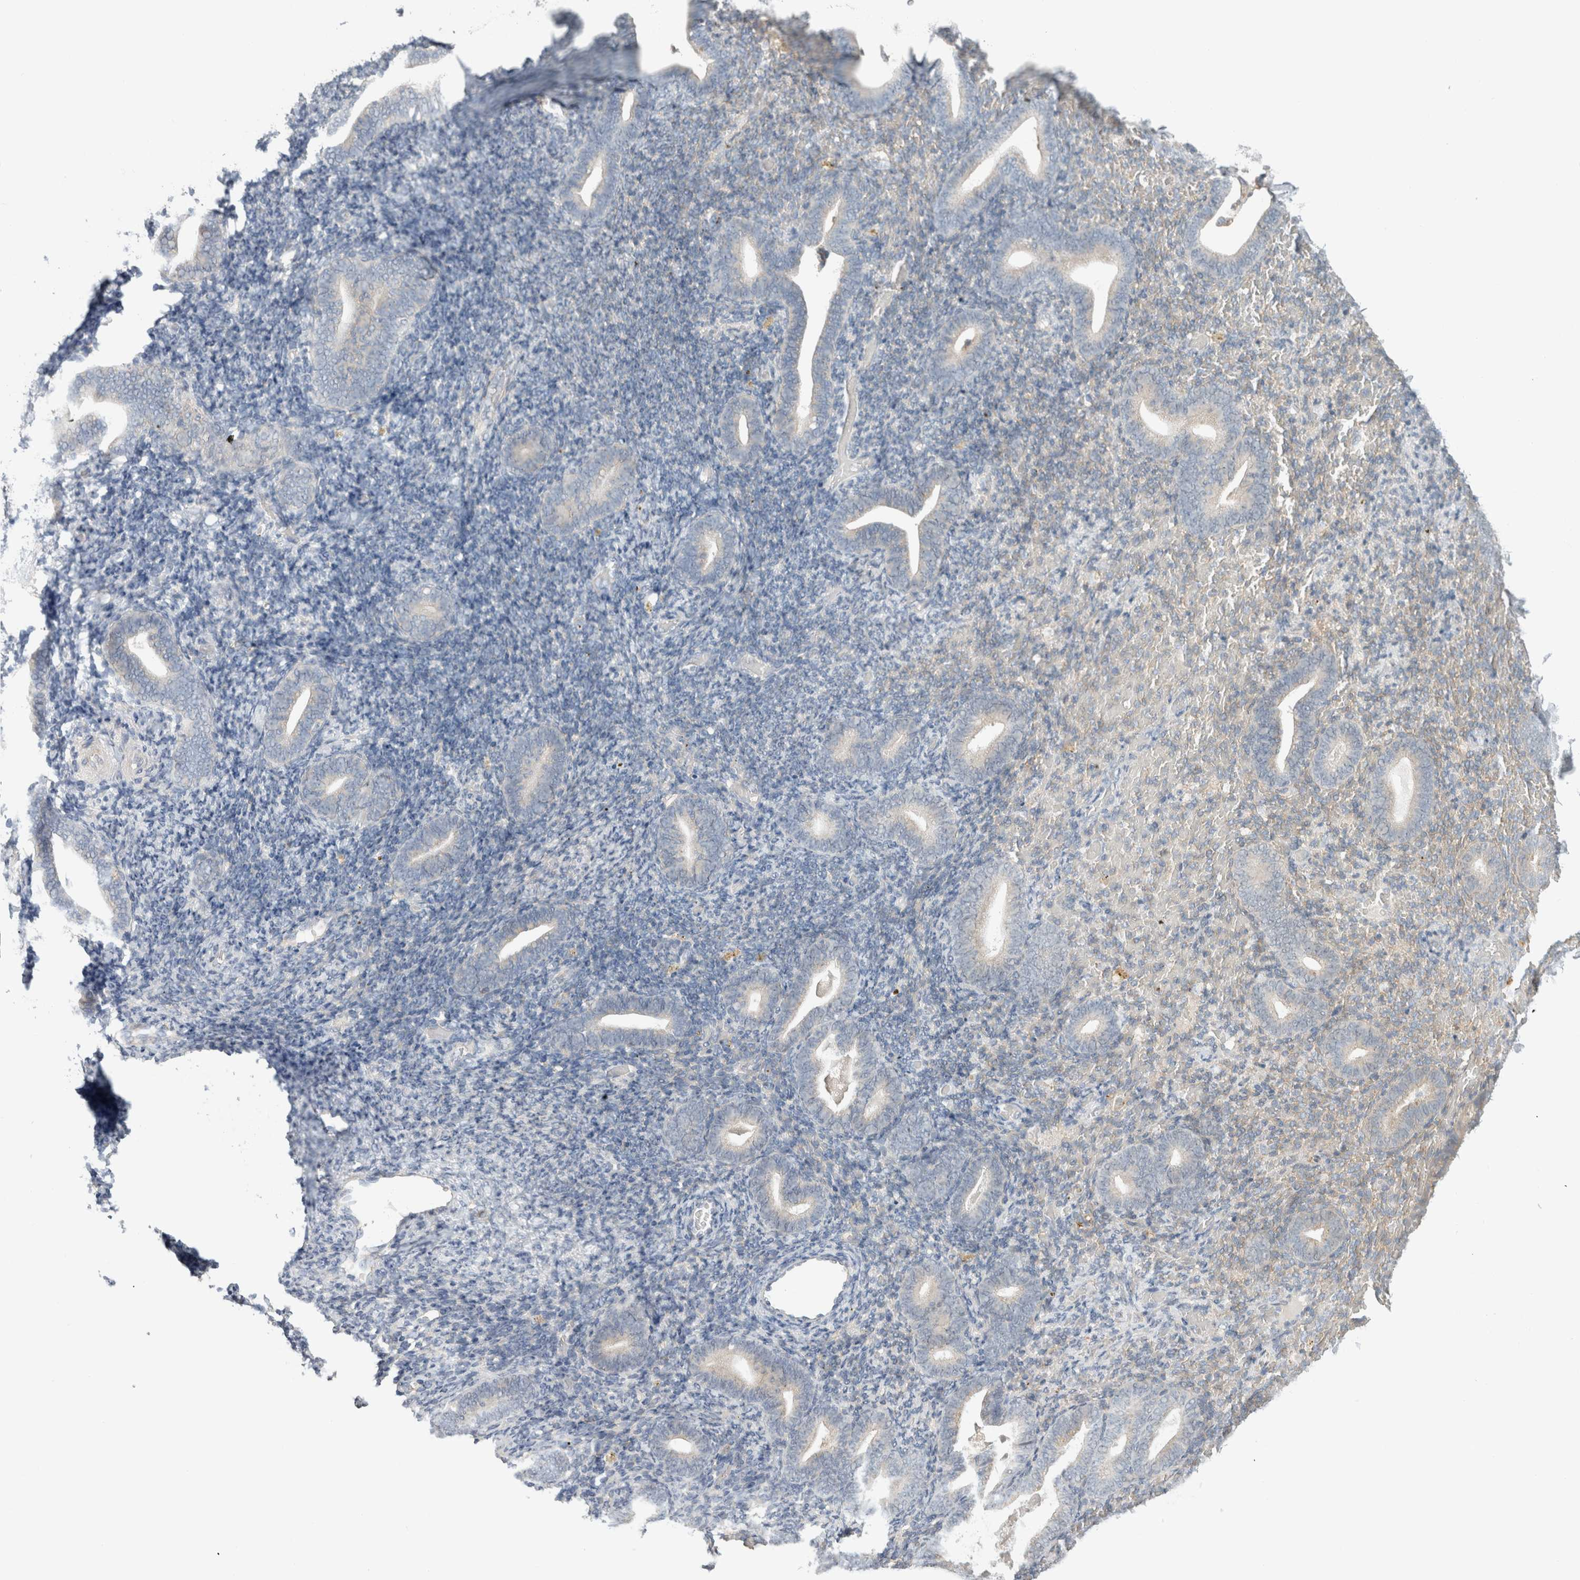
{"staining": {"intensity": "moderate", "quantity": "<25%", "location": "cytoplasmic/membranous,nuclear"}, "tissue": "endometrium", "cell_type": "Cells in endometrial stroma", "image_type": "normal", "snomed": [{"axis": "morphology", "description": "Normal tissue, NOS"}, {"axis": "topography", "description": "Endometrium"}], "caption": "Moderate cytoplasmic/membranous,nuclear protein staining is identified in about <25% of cells in endometrial stroma in endometrium.", "gene": "ERCC6L2", "patient": {"sex": "female", "age": 51}}